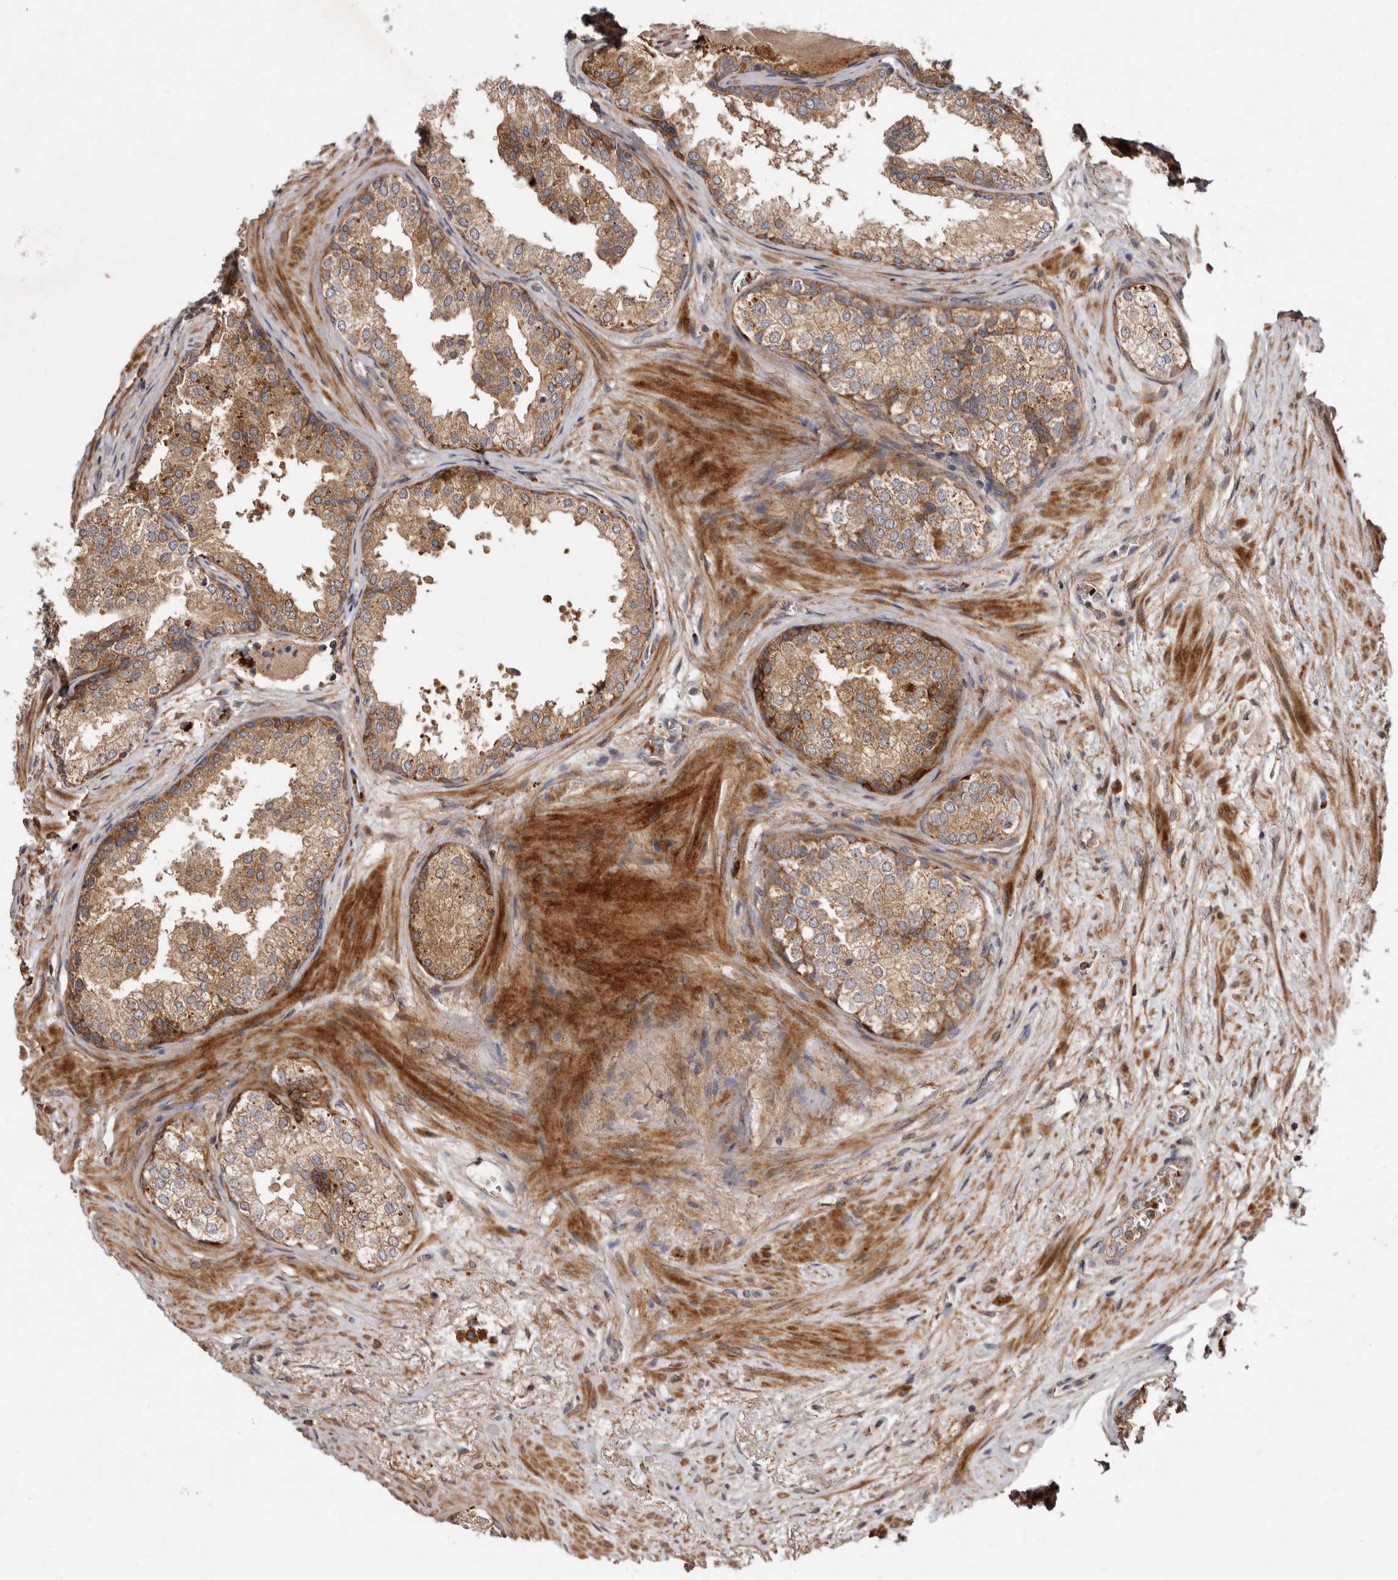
{"staining": {"intensity": "moderate", "quantity": ">75%", "location": "cytoplasmic/membranous"}, "tissue": "prostate", "cell_type": "Glandular cells", "image_type": "normal", "snomed": [{"axis": "morphology", "description": "Normal tissue, NOS"}, {"axis": "topography", "description": "Prostate"}], "caption": "Immunohistochemical staining of benign human prostate demonstrates moderate cytoplasmic/membranous protein positivity in about >75% of glandular cells.", "gene": "GOT1L1", "patient": {"sex": "male", "age": 48}}